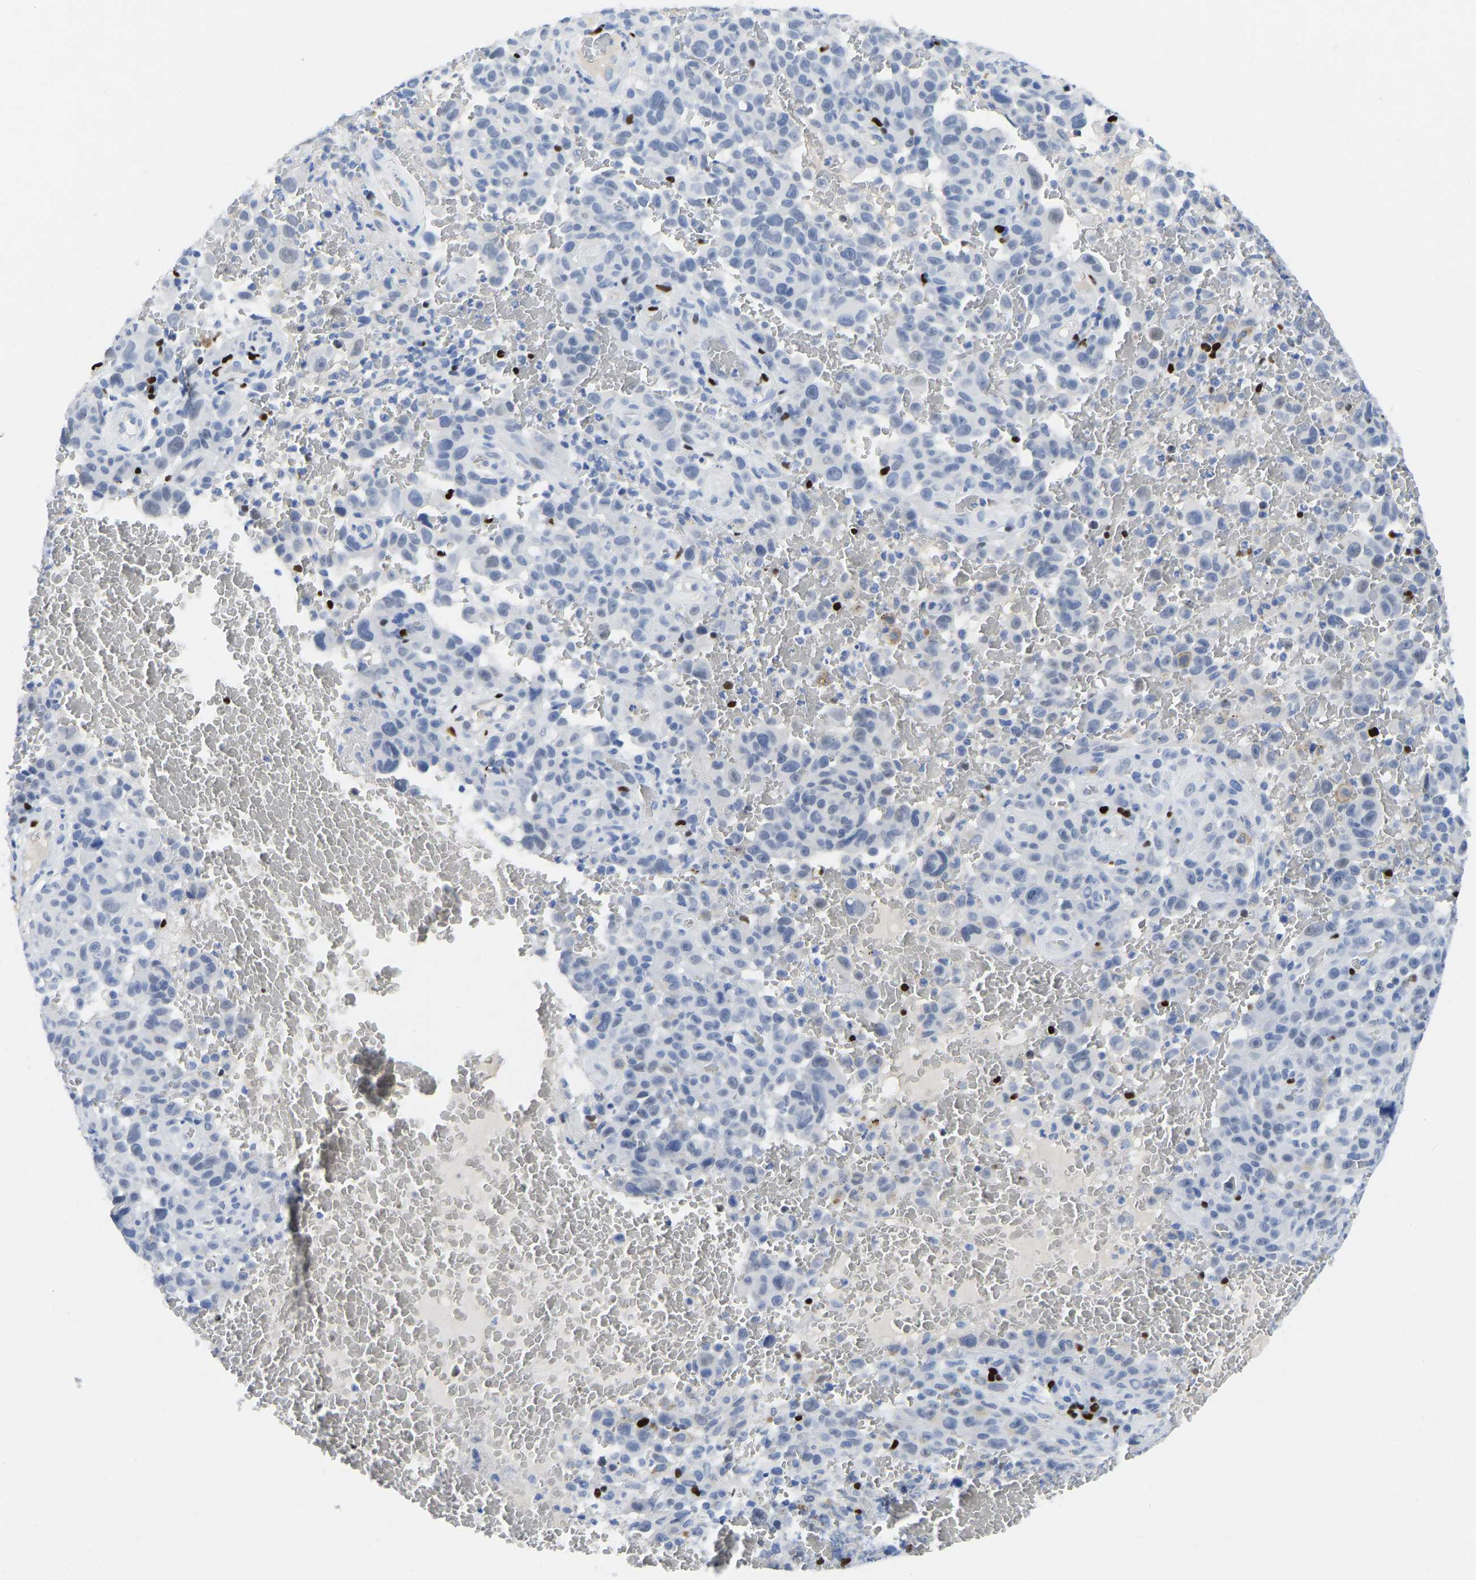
{"staining": {"intensity": "negative", "quantity": "none", "location": "none"}, "tissue": "melanoma", "cell_type": "Tumor cells", "image_type": "cancer", "snomed": [{"axis": "morphology", "description": "Malignant melanoma, NOS"}, {"axis": "topography", "description": "Skin"}], "caption": "This is an IHC micrograph of melanoma. There is no positivity in tumor cells.", "gene": "TCF7", "patient": {"sex": "female", "age": 82}}